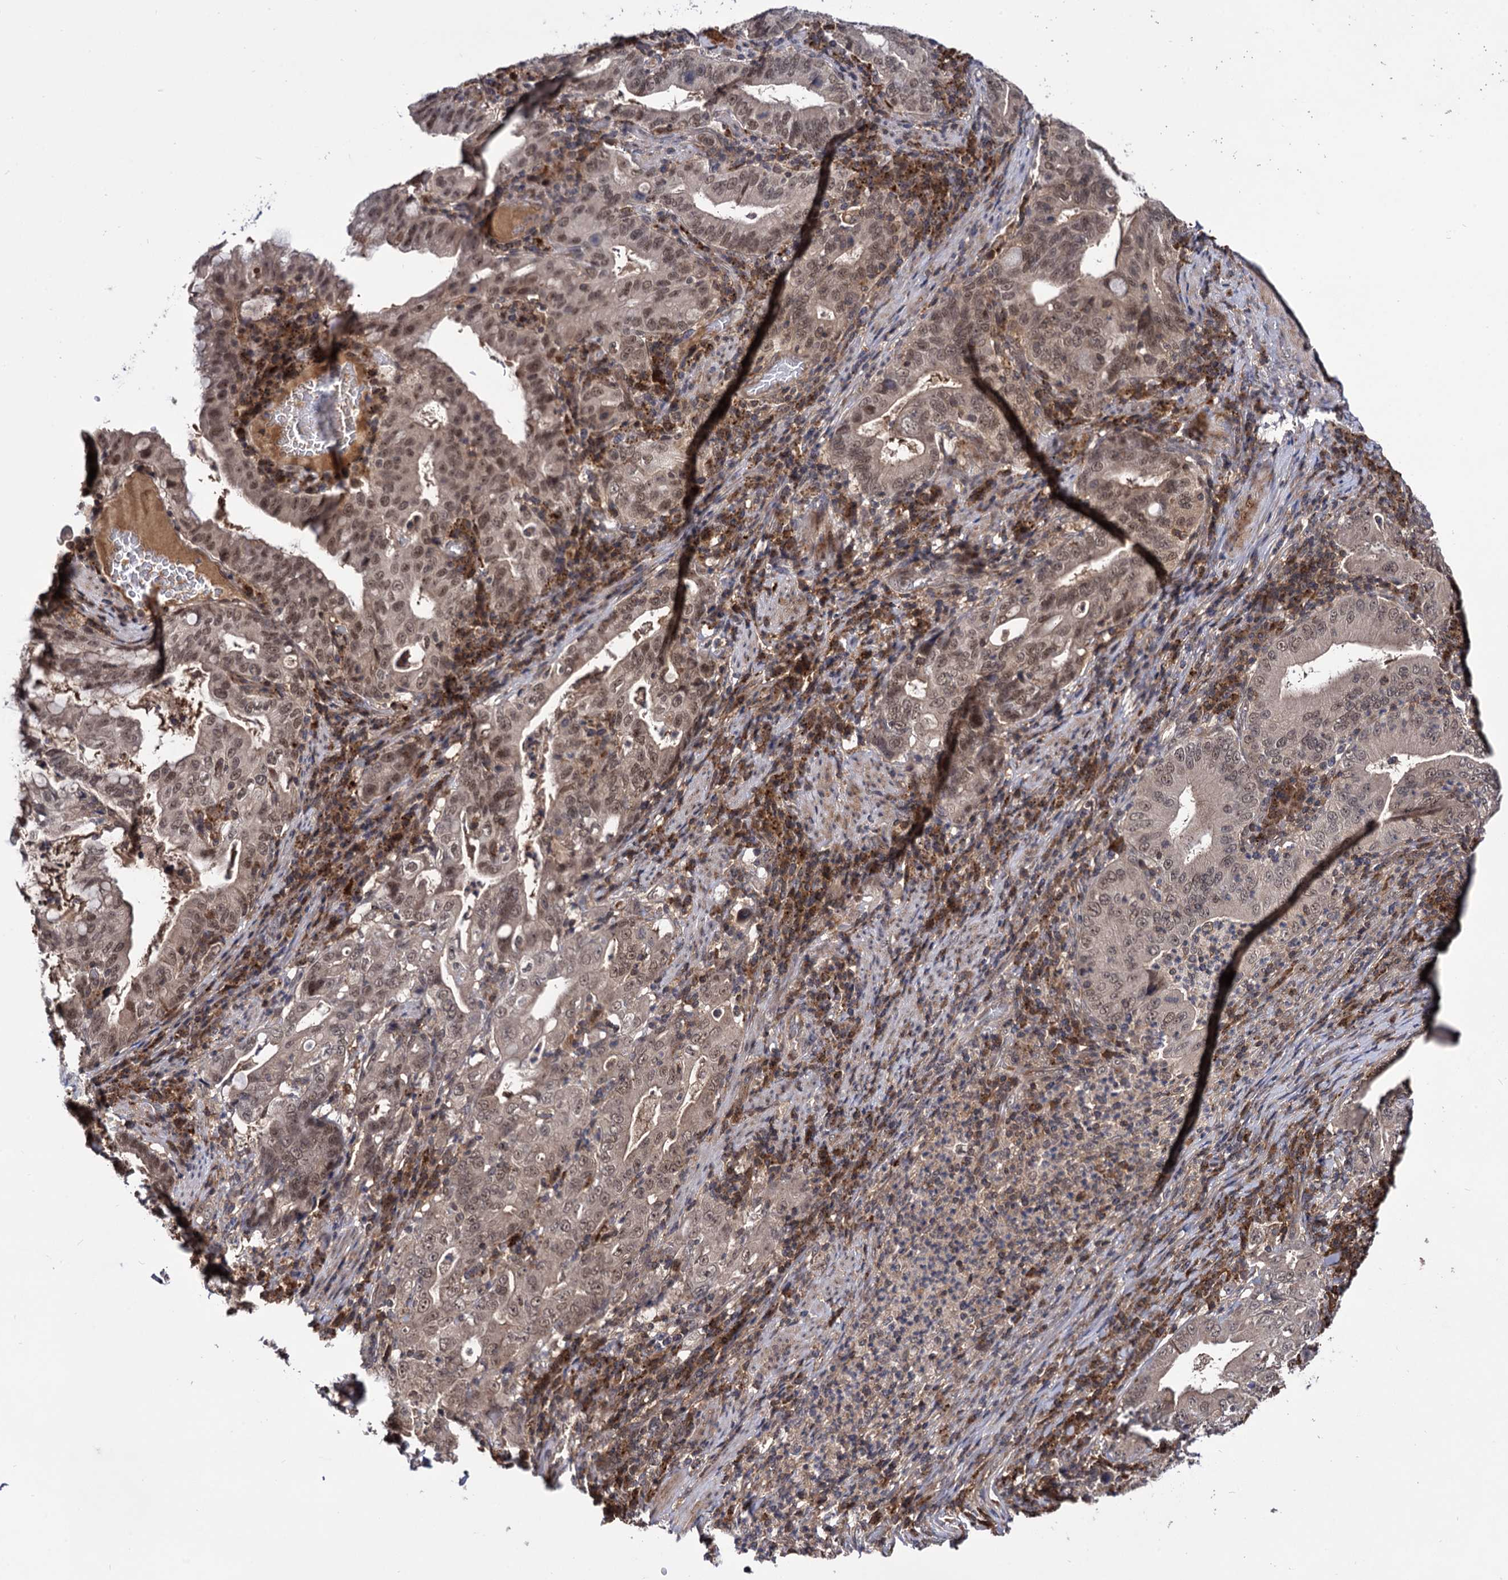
{"staining": {"intensity": "moderate", "quantity": "25%-75%", "location": "cytoplasmic/membranous,nuclear"}, "tissue": "stomach cancer", "cell_type": "Tumor cells", "image_type": "cancer", "snomed": [{"axis": "morphology", "description": "Normal tissue, NOS"}, {"axis": "morphology", "description": "Adenocarcinoma, NOS"}, {"axis": "topography", "description": "Esophagus"}, {"axis": "topography", "description": "Stomach, upper"}, {"axis": "topography", "description": "Peripheral nerve tissue"}], "caption": "Immunohistochemical staining of stomach adenocarcinoma reveals moderate cytoplasmic/membranous and nuclear protein staining in about 25%-75% of tumor cells.", "gene": "MICAL2", "patient": {"sex": "male", "age": 62}}